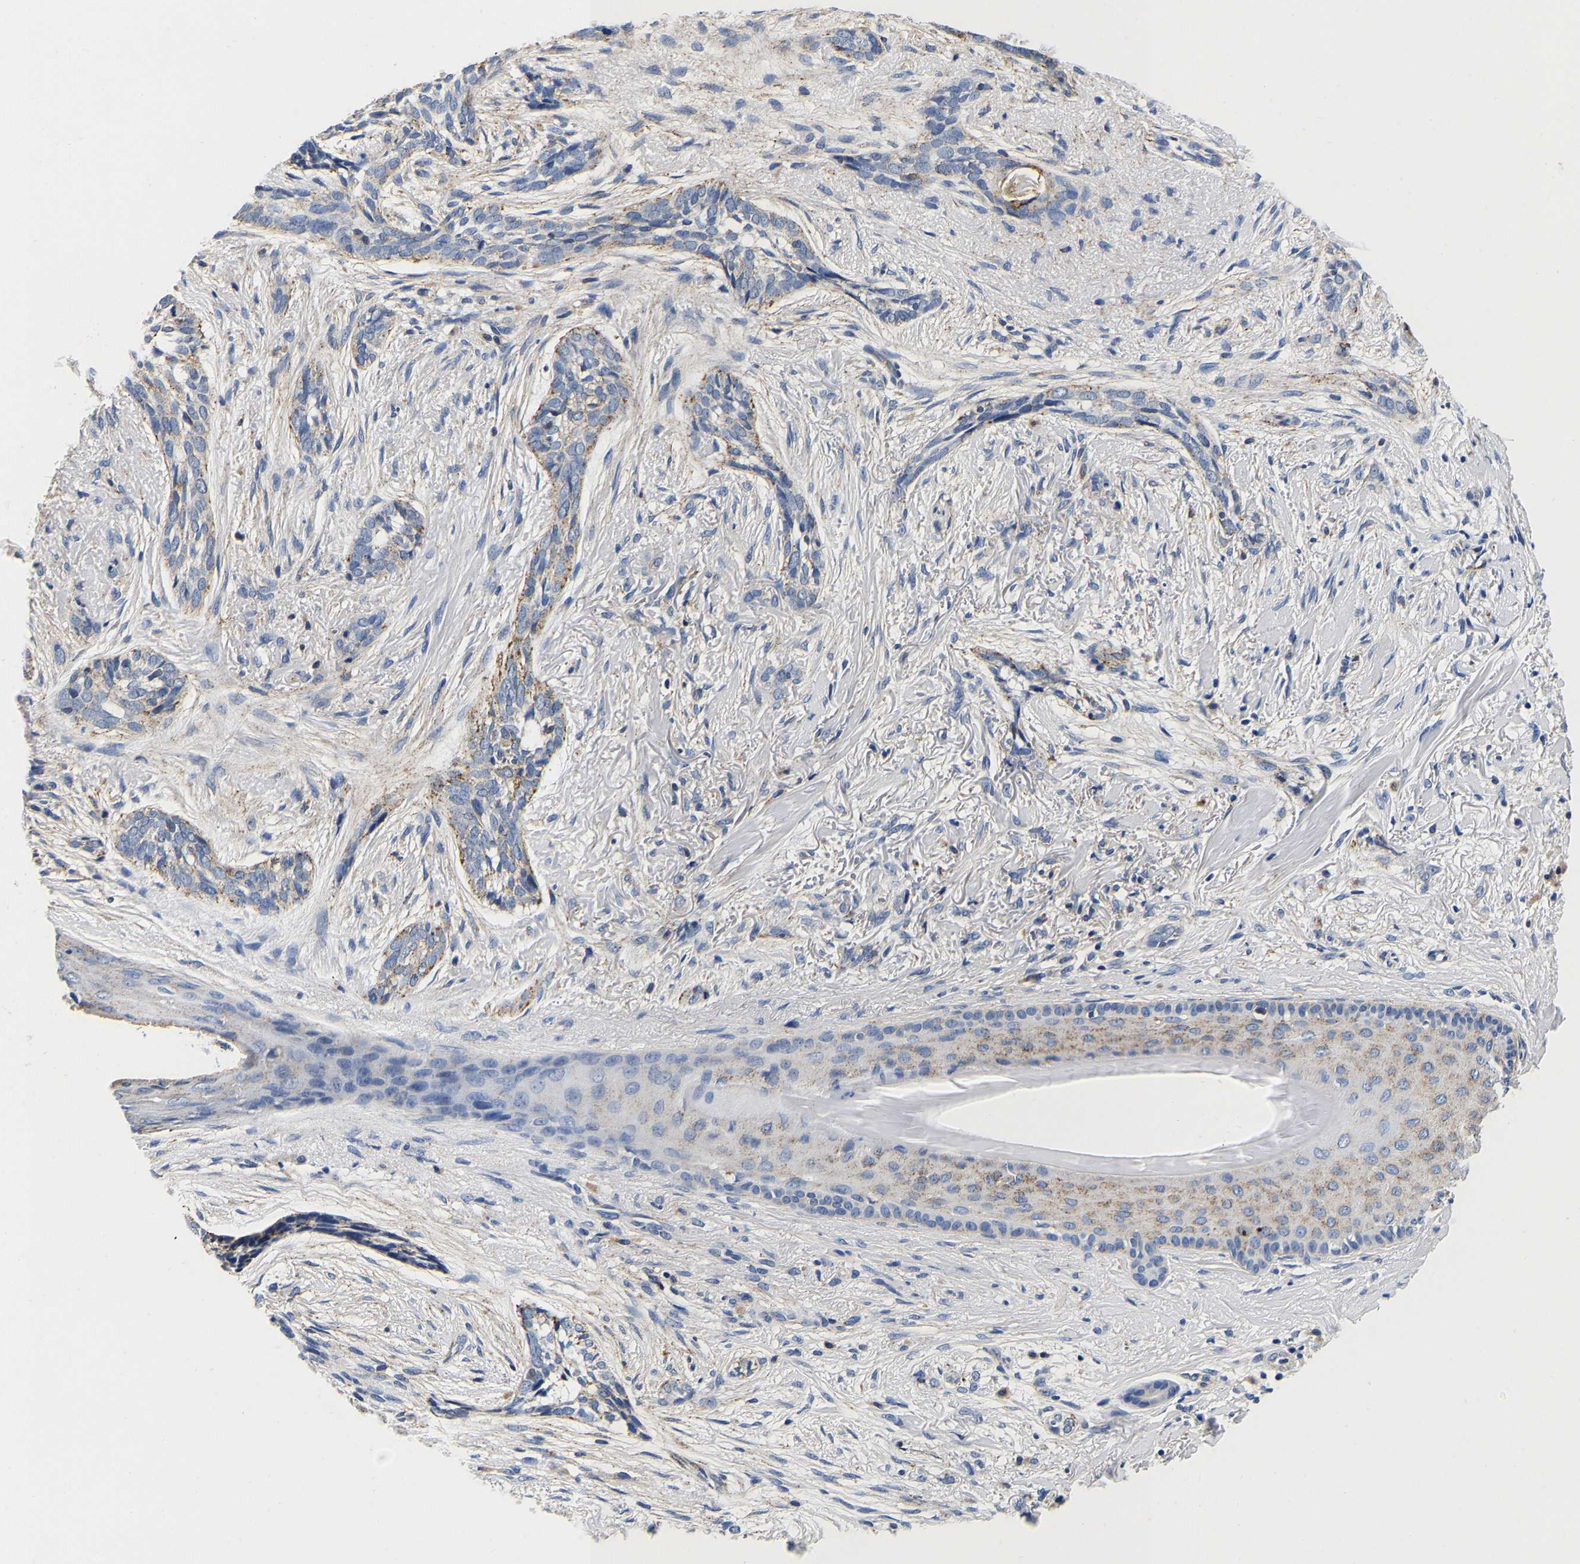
{"staining": {"intensity": "negative", "quantity": "none", "location": "none"}, "tissue": "skin cancer", "cell_type": "Tumor cells", "image_type": "cancer", "snomed": [{"axis": "morphology", "description": "Basal cell carcinoma"}, {"axis": "topography", "description": "Skin"}], "caption": "DAB (3,3'-diaminobenzidine) immunohistochemical staining of skin basal cell carcinoma demonstrates no significant positivity in tumor cells. The staining was performed using DAB (3,3'-diaminobenzidine) to visualize the protein expression in brown, while the nuclei were stained in blue with hematoxylin (Magnification: 20x).", "gene": "GRN", "patient": {"sex": "female", "age": 88}}